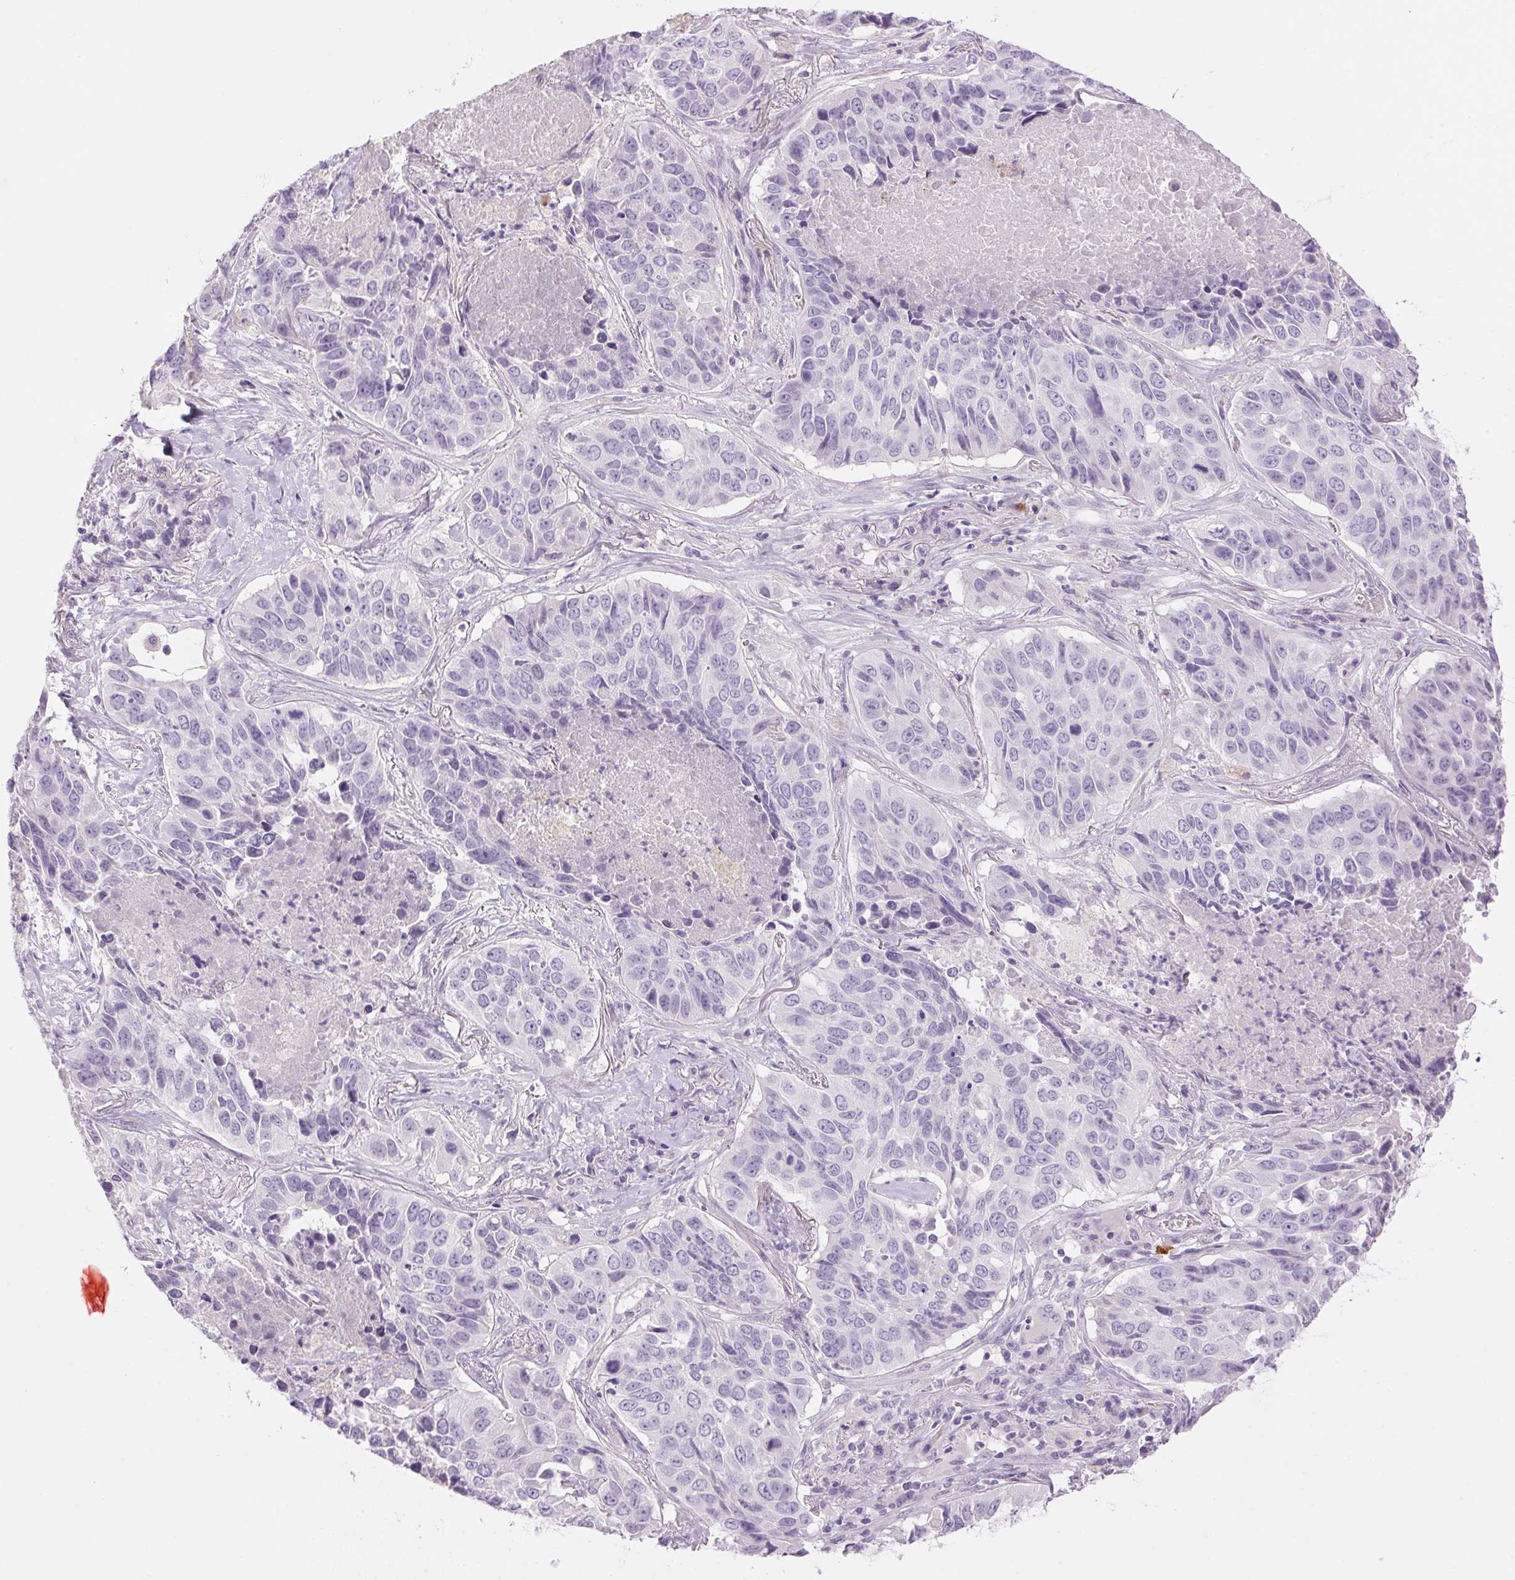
{"staining": {"intensity": "negative", "quantity": "none", "location": "none"}, "tissue": "lung cancer", "cell_type": "Tumor cells", "image_type": "cancer", "snomed": [{"axis": "morphology", "description": "Normal tissue, NOS"}, {"axis": "morphology", "description": "Squamous cell carcinoma, NOS"}, {"axis": "topography", "description": "Bronchus"}, {"axis": "topography", "description": "Lung"}], "caption": "A high-resolution photomicrograph shows immunohistochemistry (IHC) staining of squamous cell carcinoma (lung), which shows no significant staining in tumor cells.", "gene": "HSD17B2", "patient": {"sex": "male", "age": 64}}